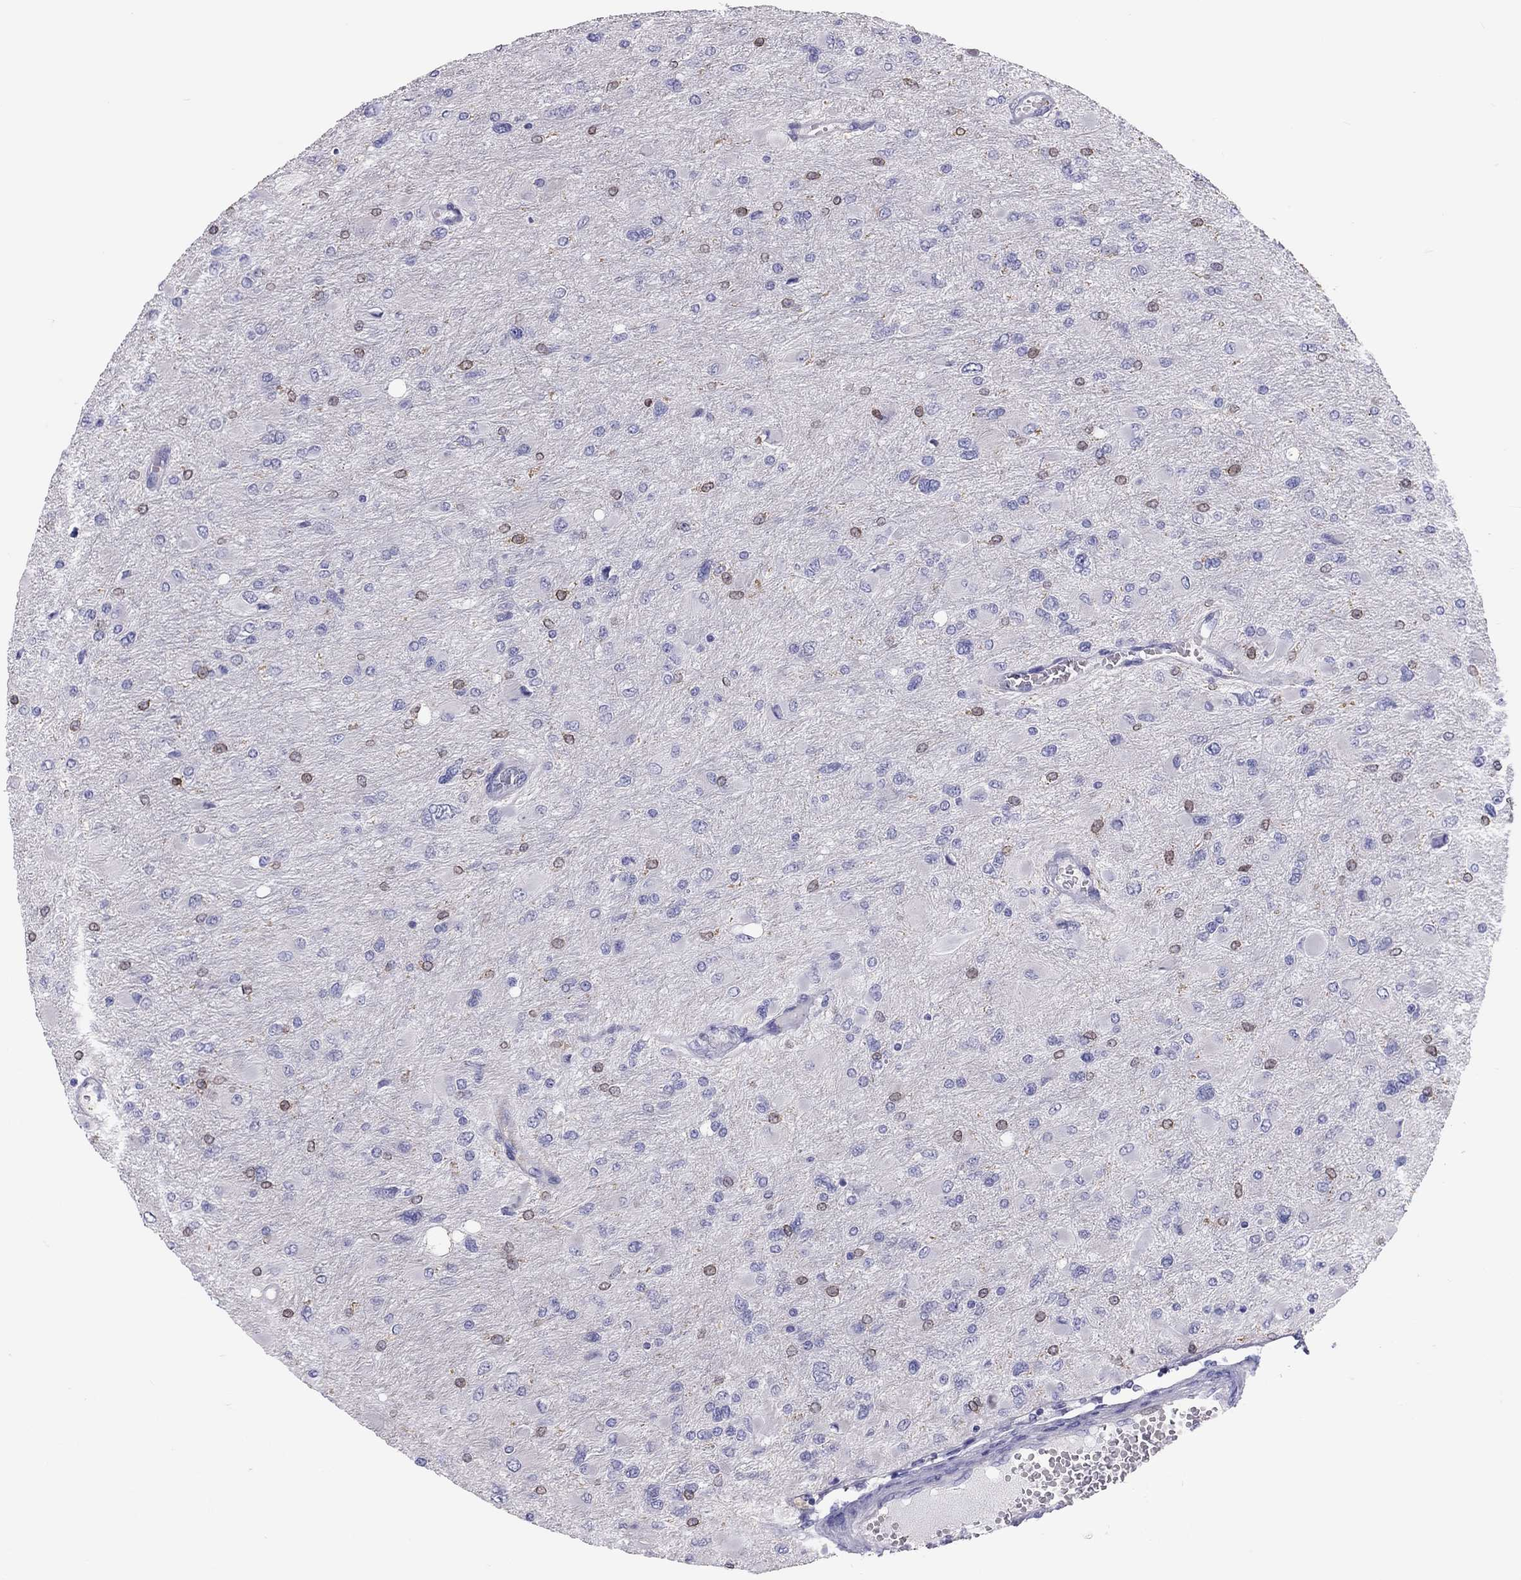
{"staining": {"intensity": "negative", "quantity": "none", "location": "none"}, "tissue": "glioma", "cell_type": "Tumor cells", "image_type": "cancer", "snomed": [{"axis": "morphology", "description": "Glioma, malignant, High grade"}, {"axis": "topography", "description": "Cerebral cortex"}], "caption": "The image demonstrates no staining of tumor cells in high-grade glioma (malignant).", "gene": "ADORA2A", "patient": {"sex": "female", "age": 36}}